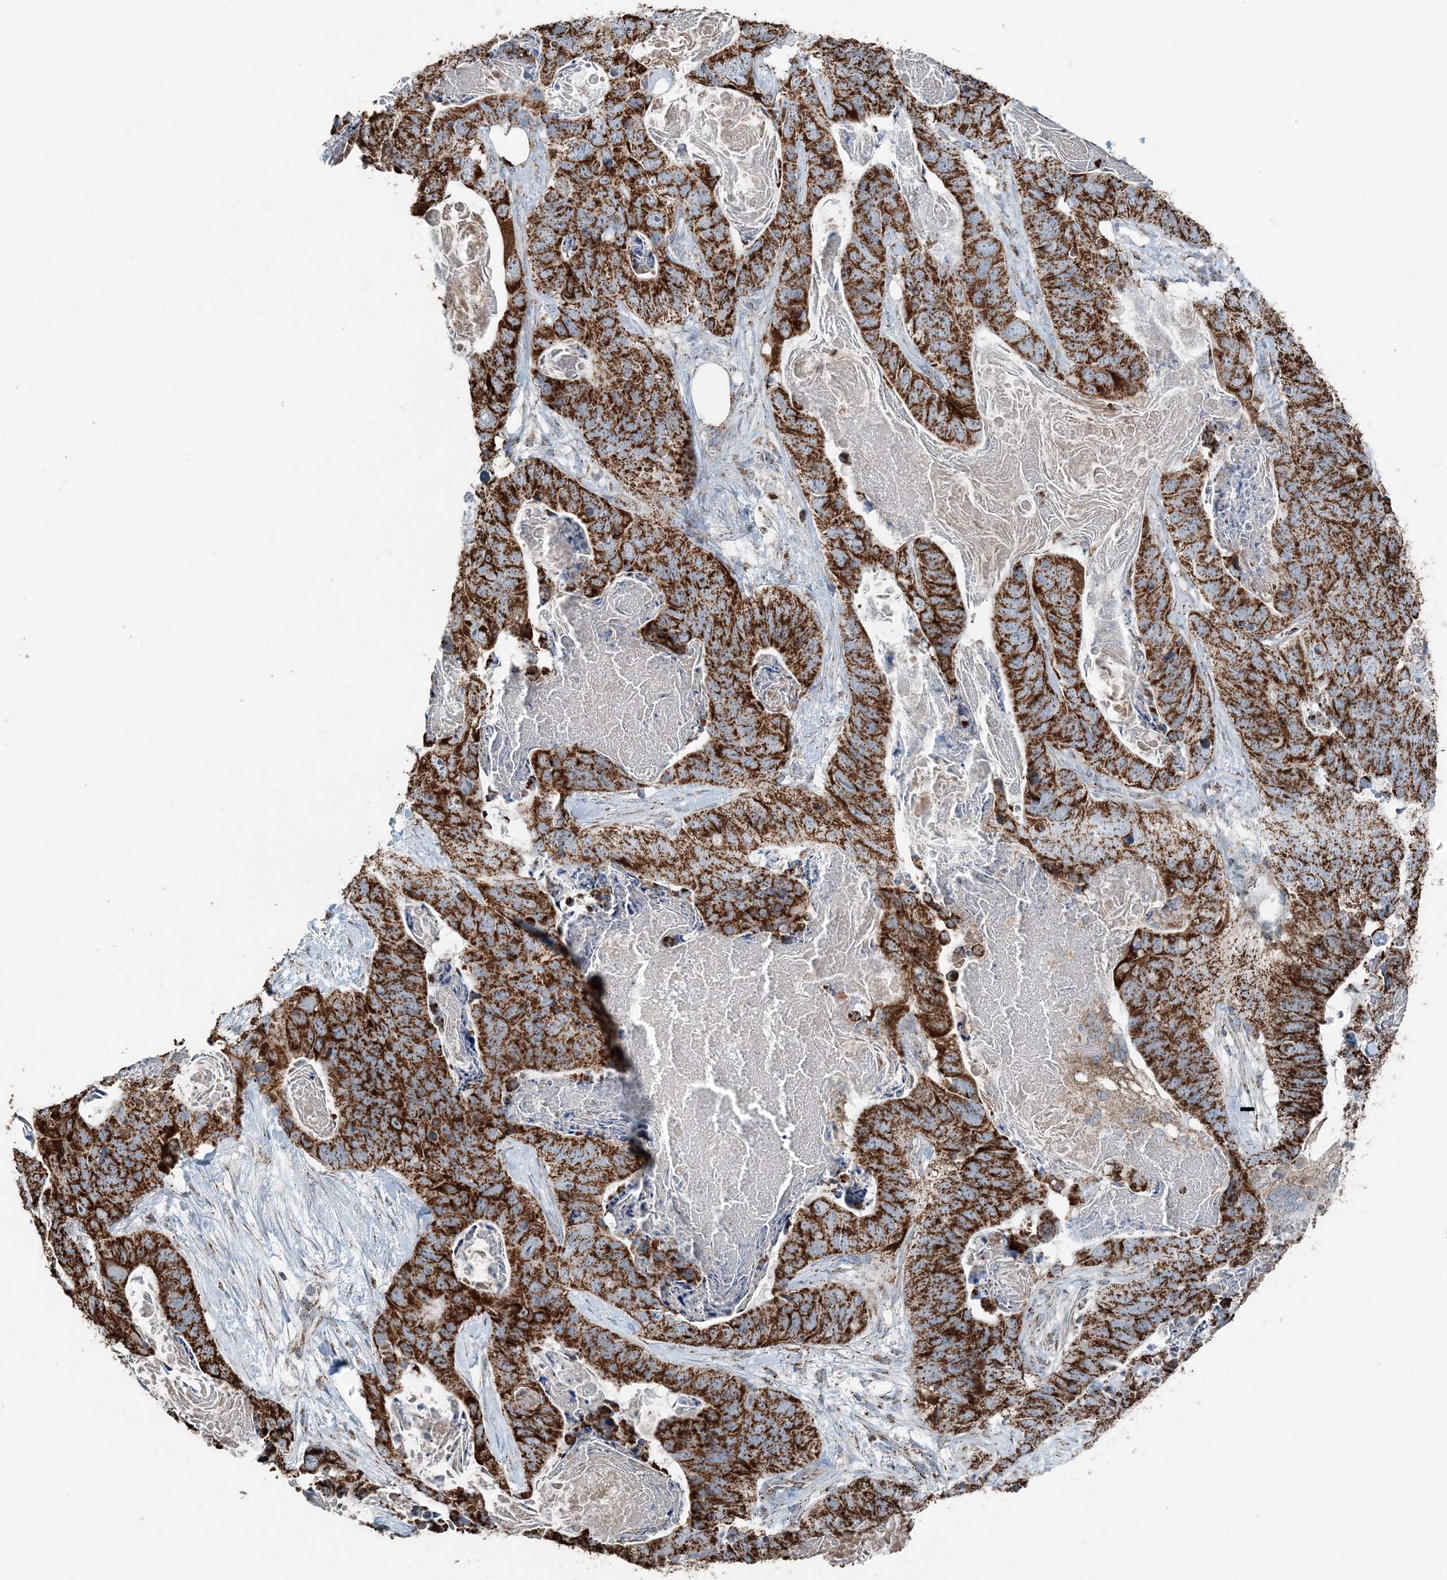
{"staining": {"intensity": "strong", "quantity": ">75%", "location": "cytoplasmic/membranous"}, "tissue": "stomach cancer", "cell_type": "Tumor cells", "image_type": "cancer", "snomed": [{"axis": "morphology", "description": "Adenocarcinoma, NOS"}, {"axis": "topography", "description": "Stomach"}], "caption": "Strong cytoplasmic/membranous staining for a protein is present in about >75% of tumor cells of adenocarcinoma (stomach) using immunohistochemistry (IHC).", "gene": "SUCLG1", "patient": {"sex": "female", "age": 89}}